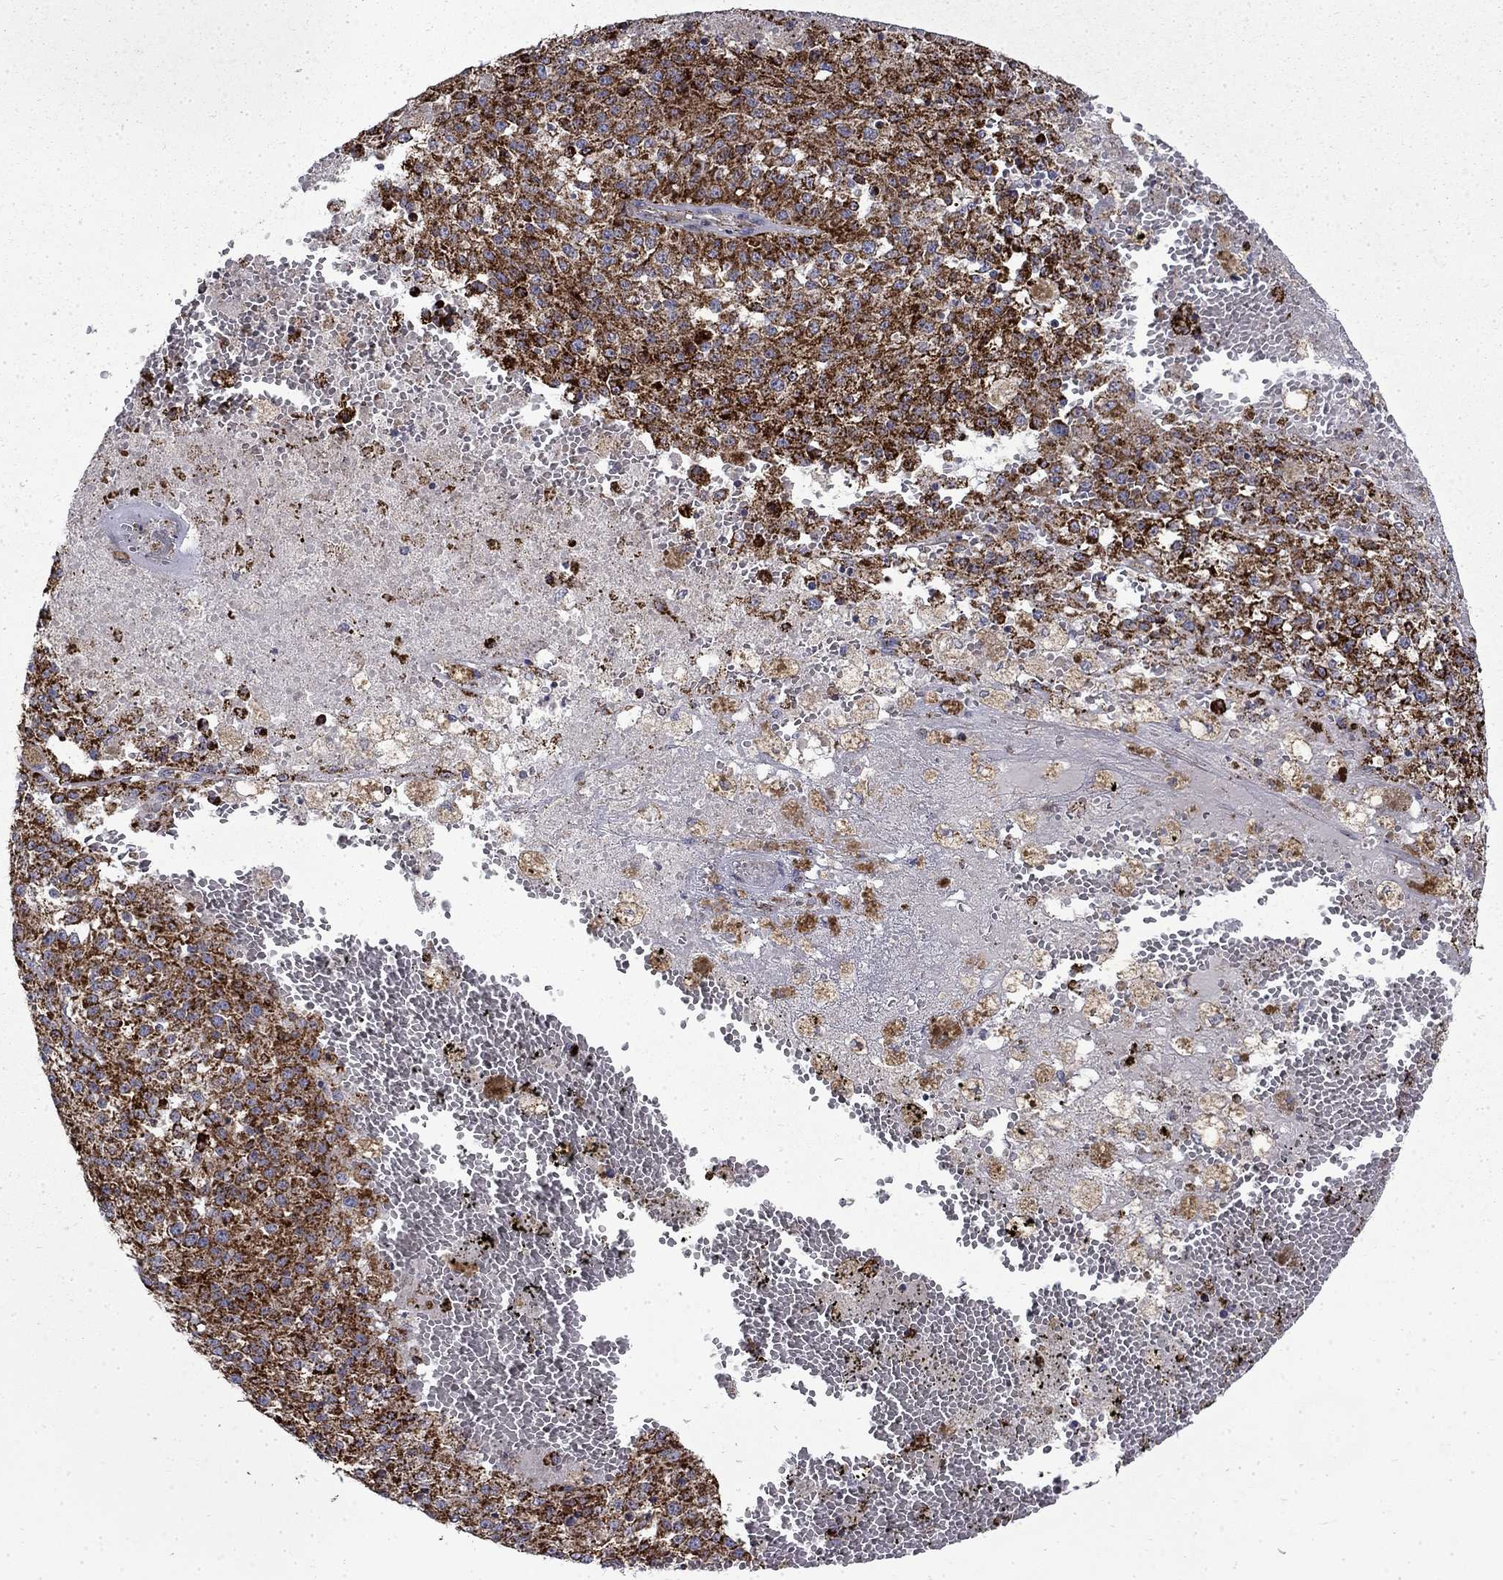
{"staining": {"intensity": "strong", "quantity": ">75%", "location": "cytoplasmic/membranous"}, "tissue": "melanoma", "cell_type": "Tumor cells", "image_type": "cancer", "snomed": [{"axis": "morphology", "description": "Malignant melanoma, Metastatic site"}, {"axis": "topography", "description": "Lymph node"}], "caption": "There is high levels of strong cytoplasmic/membranous positivity in tumor cells of melanoma, as demonstrated by immunohistochemical staining (brown color).", "gene": "PCBP3", "patient": {"sex": "female", "age": 64}}